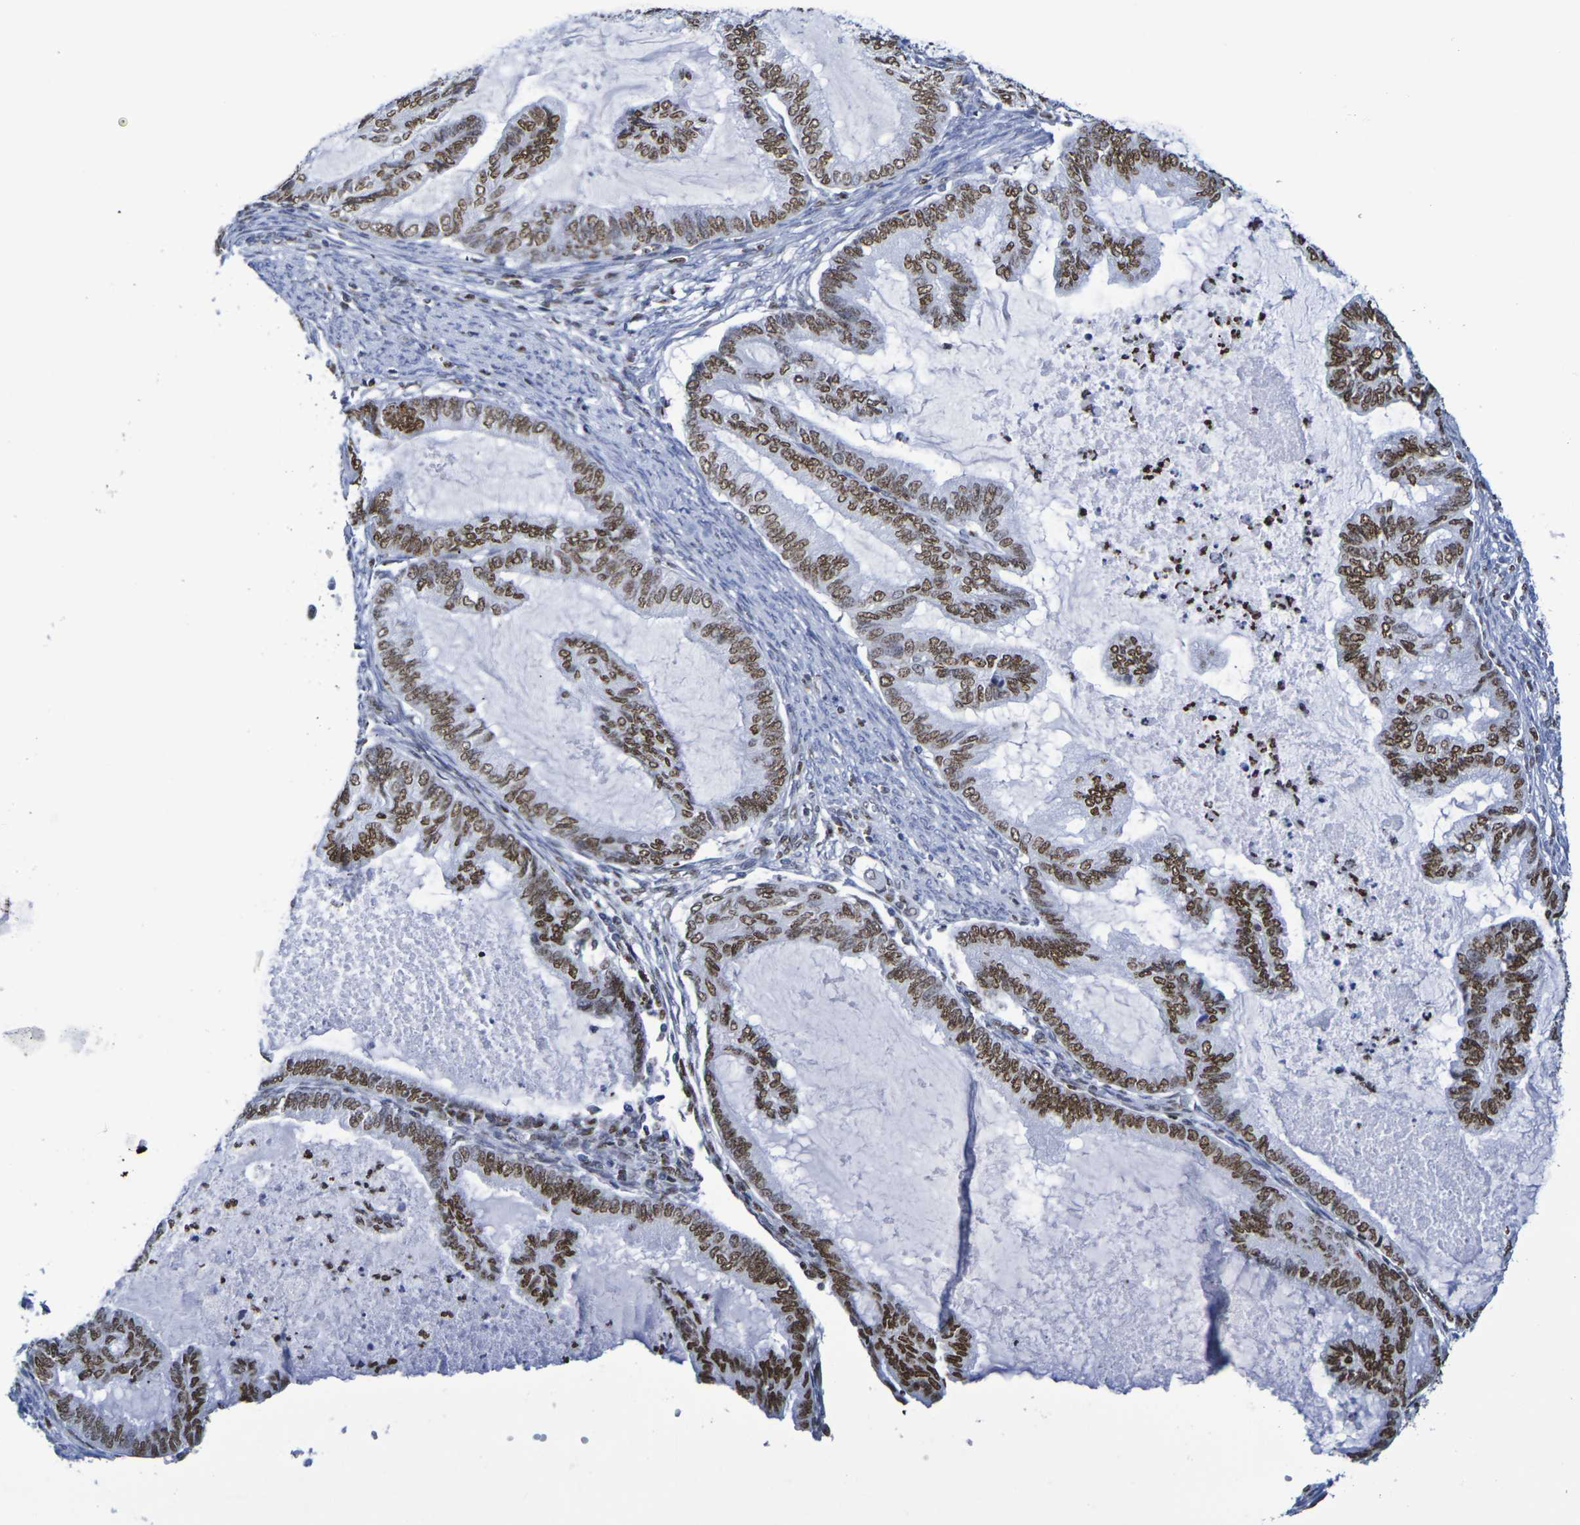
{"staining": {"intensity": "moderate", "quantity": ">75%", "location": "nuclear"}, "tissue": "cervical cancer", "cell_type": "Tumor cells", "image_type": "cancer", "snomed": [{"axis": "morphology", "description": "Normal tissue, NOS"}, {"axis": "morphology", "description": "Adenocarcinoma, NOS"}, {"axis": "topography", "description": "Cervix"}, {"axis": "topography", "description": "Endometrium"}], "caption": "Tumor cells show medium levels of moderate nuclear expression in about >75% of cells in human cervical adenocarcinoma.", "gene": "H1-5", "patient": {"sex": "female", "age": 86}}